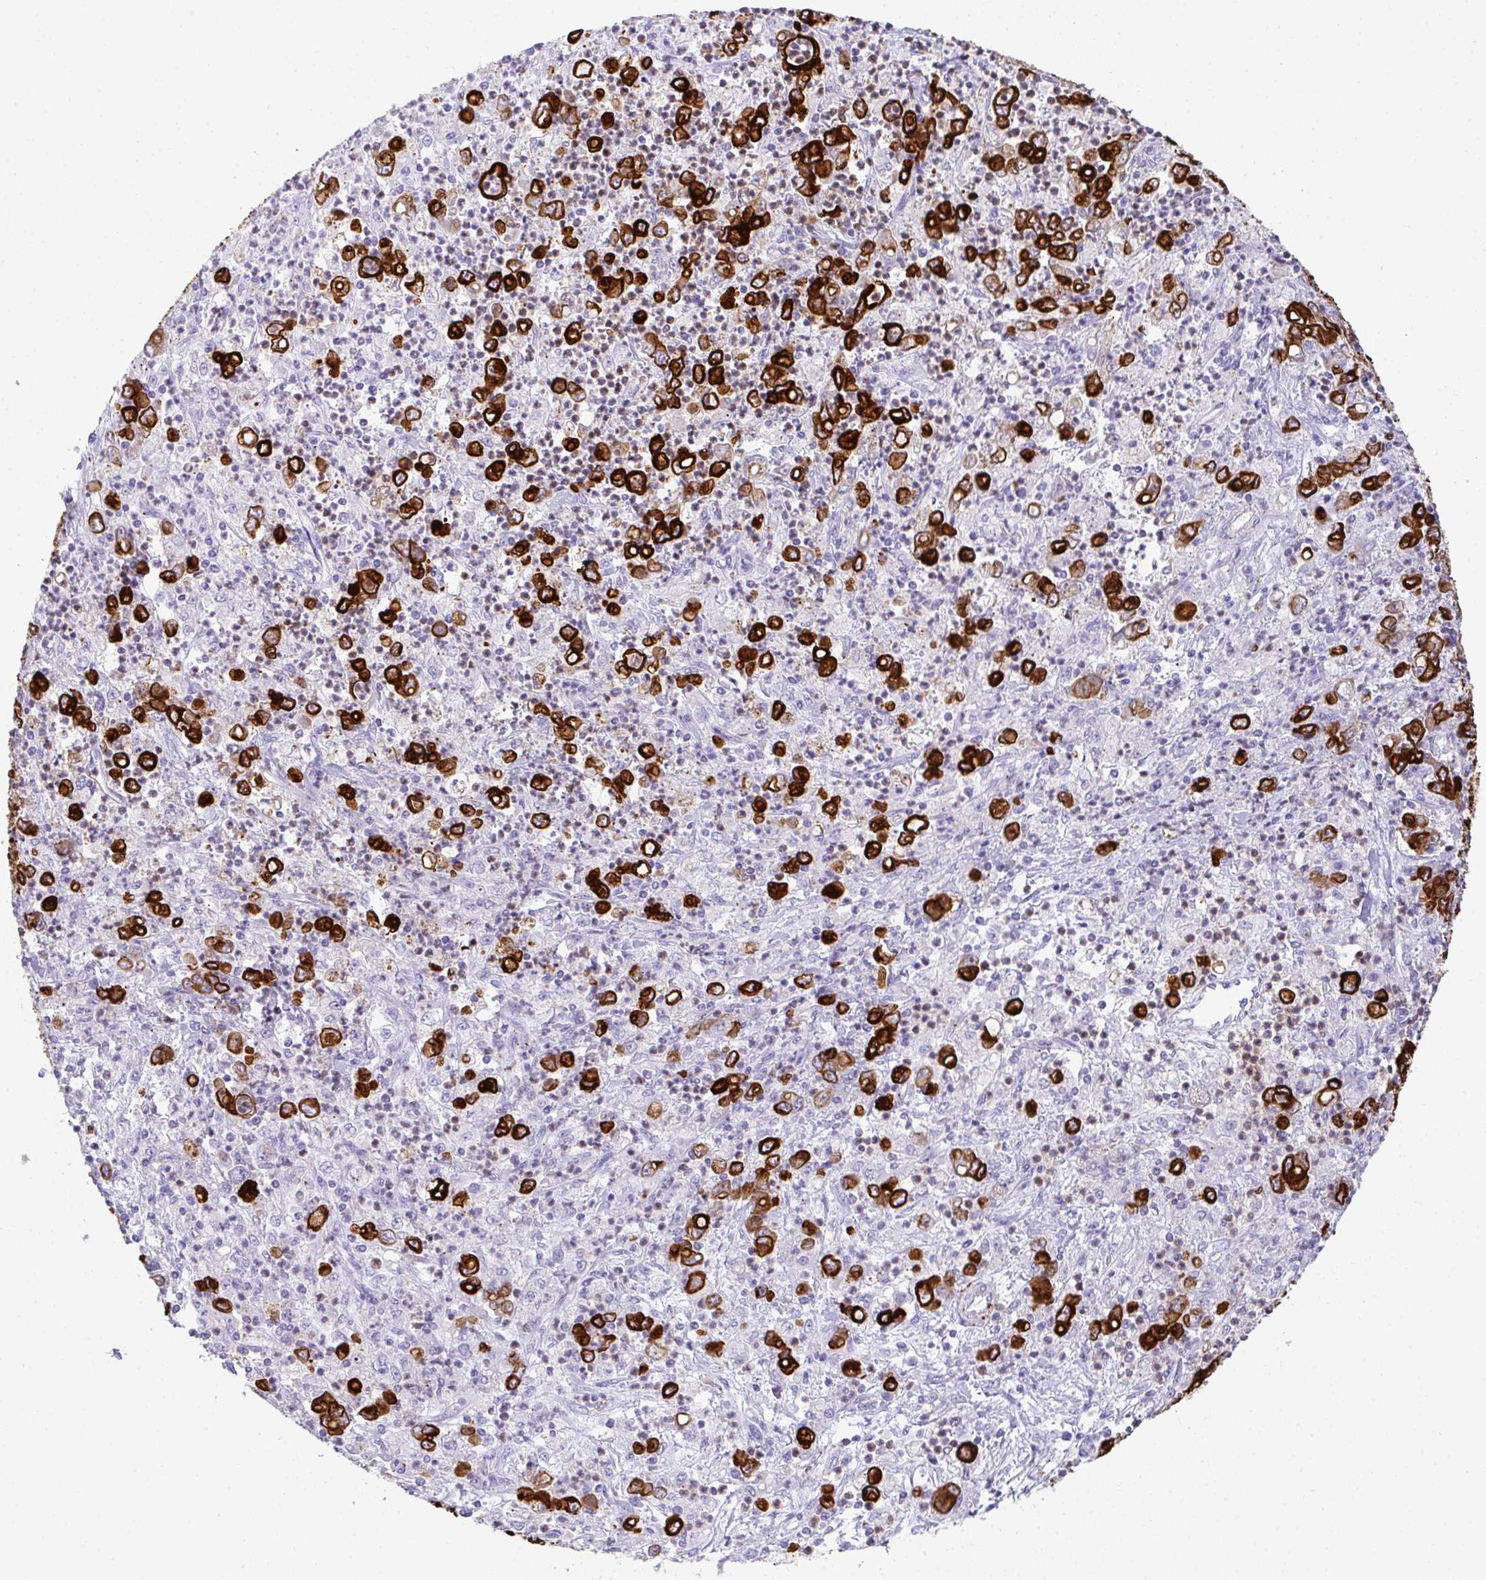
{"staining": {"intensity": "strong", "quantity": ">75%", "location": "cytoplasmic/membranous"}, "tissue": "stomach cancer", "cell_type": "Tumor cells", "image_type": "cancer", "snomed": [{"axis": "morphology", "description": "Adenocarcinoma, NOS"}, {"axis": "topography", "description": "Stomach, lower"}], "caption": "Immunohistochemical staining of stomach cancer (adenocarcinoma) reveals strong cytoplasmic/membranous protein expression in about >75% of tumor cells. (DAB = brown stain, brightfield microscopy at high magnification).", "gene": "TNFAIP8", "patient": {"sex": "female", "age": 71}}